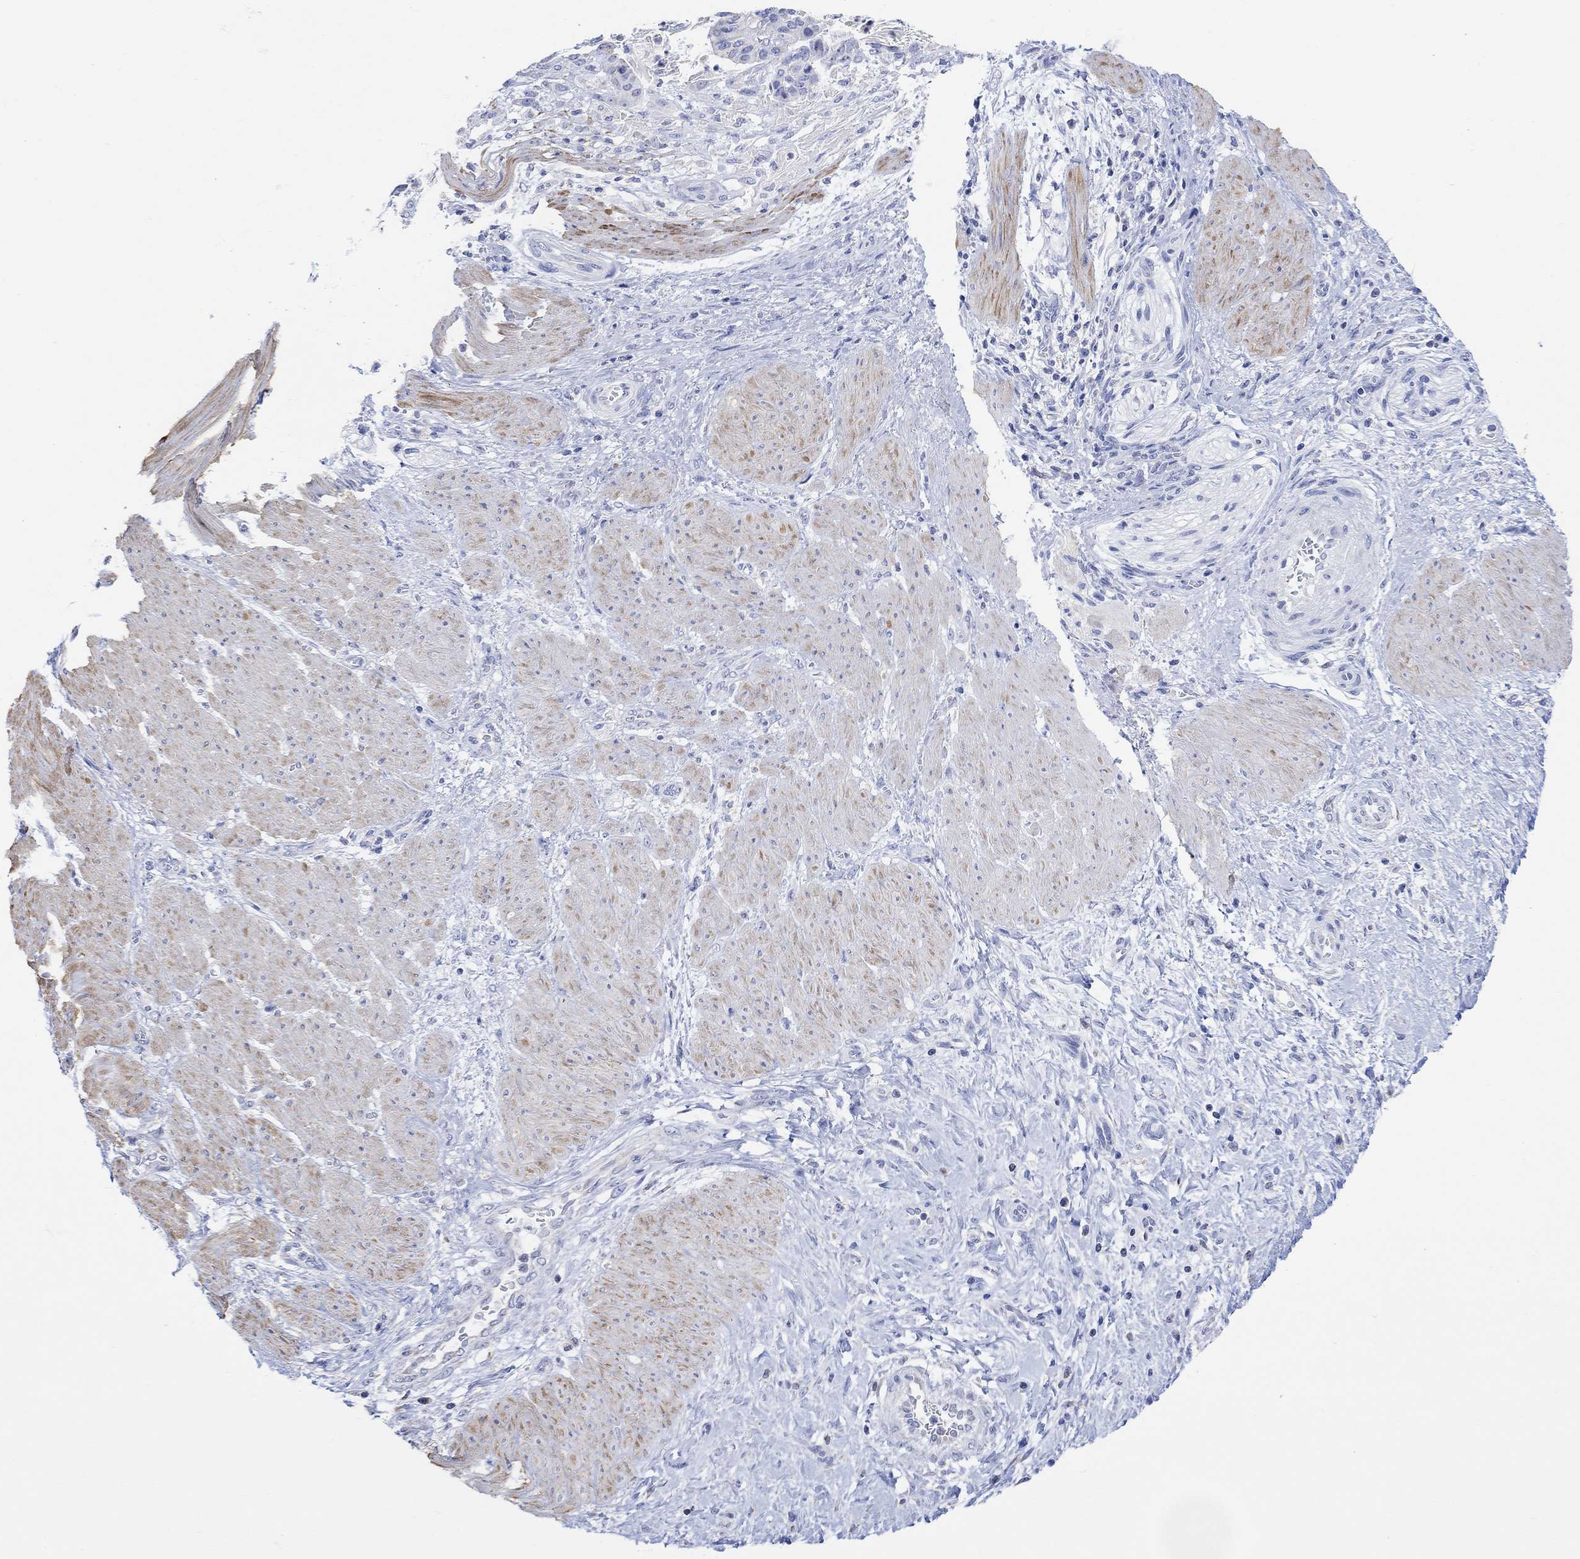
{"staining": {"intensity": "negative", "quantity": "none", "location": "none"}, "tissue": "stomach cancer", "cell_type": "Tumor cells", "image_type": "cancer", "snomed": [{"axis": "morphology", "description": "Adenocarcinoma, NOS"}, {"axis": "topography", "description": "Stomach"}], "caption": "DAB immunohistochemical staining of stomach cancer (adenocarcinoma) reveals no significant staining in tumor cells.", "gene": "SYT12", "patient": {"sex": "male", "age": 48}}